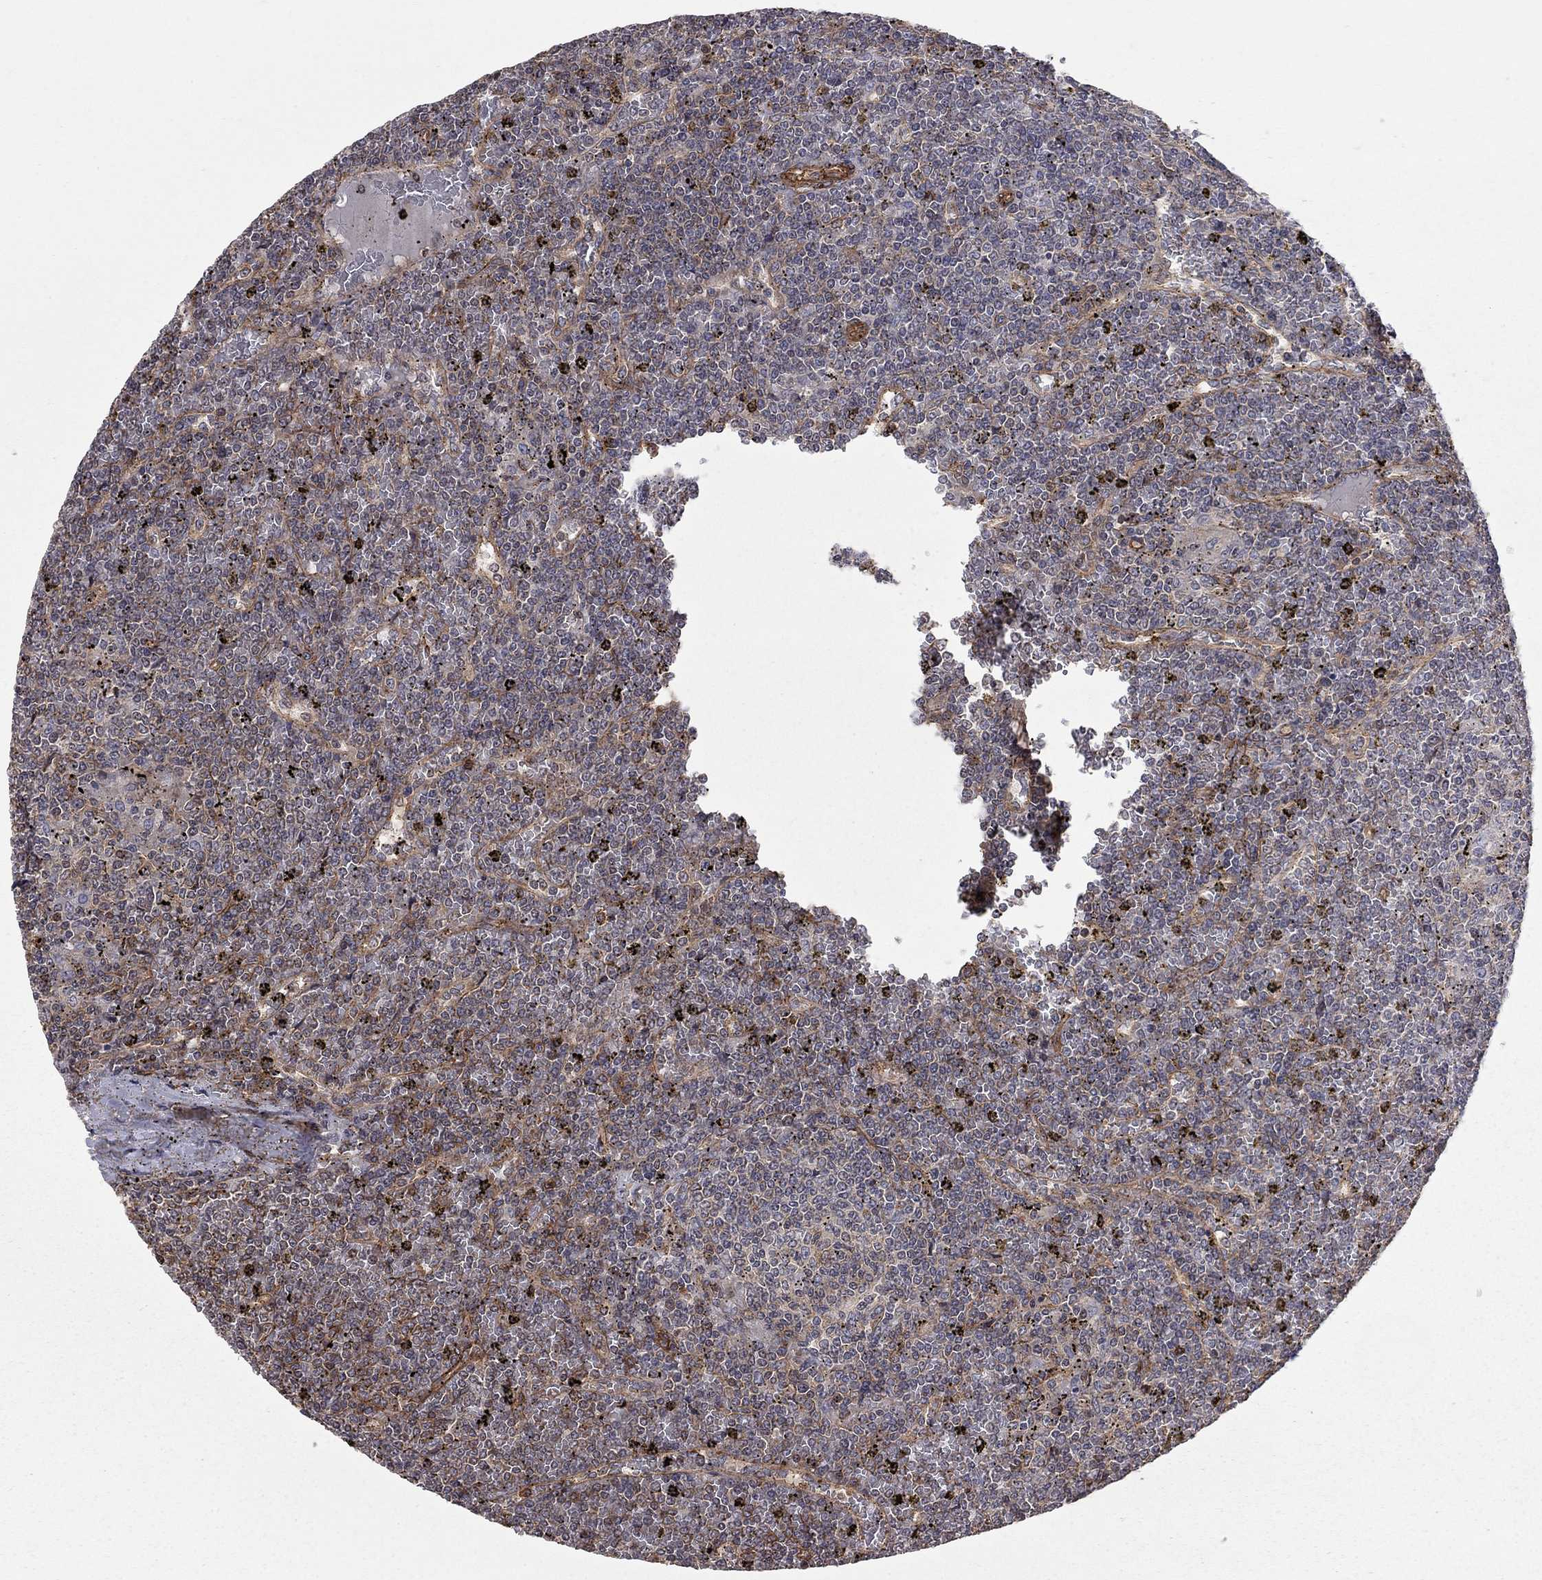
{"staining": {"intensity": "negative", "quantity": "none", "location": "none"}, "tissue": "lymphoma", "cell_type": "Tumor cells", "image_type": "cancer", "snomed": [{"axis": "morphology", "description": "Malignant lymphoma, non-Hodgkin's type, Low grade"}, {"axis": "topography", "description": "Spleen"}], "caption": "Immunohistochemistry (IHC) image of neoplastic tissue: human malignant lymphoma, non-Hodgkin's type (low-grade) stained with DAB (3,3'-diaminobenzidine) demonstrates no significant protein staining in tumor cells.", "gene": "RASEF", "patient": {"sex": "female", "age": 19}}